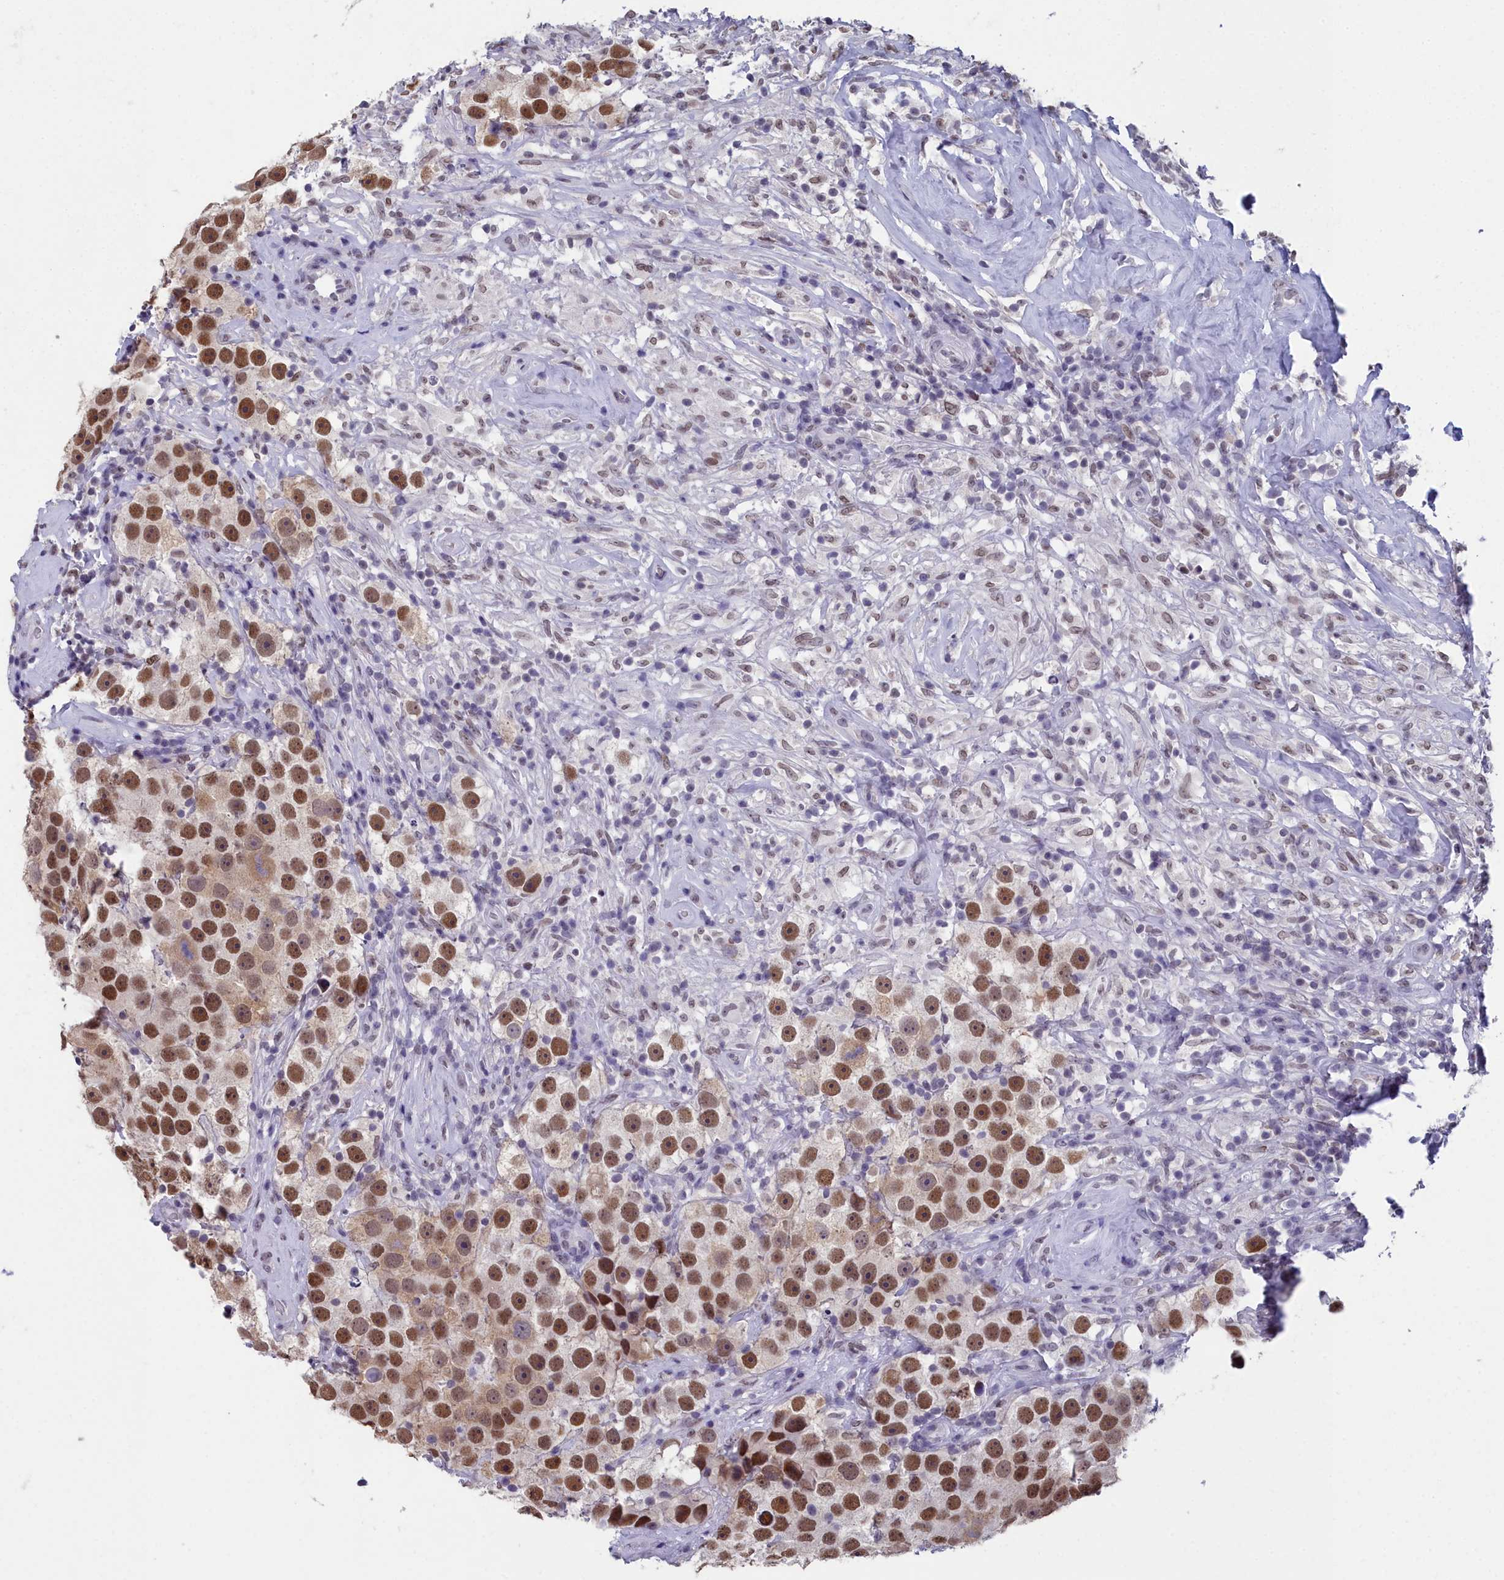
{"staining": {"intensity": "strong", "quantity": ">75%", "location": "nuclear"}, "tissue": "testis cancer", "cell_type": "Tumor cells", "image_type": "cancer", "snomed": [{"axis": "morphology", "description": "Seminoma, NOS"}, {"axis": "topography", "description": "Testis"}], "caption": "An IHC histopathology image of neoplastic tissue is shown. Protein staining in brown labels strong nuclear positivity in testis cancer within tumor cells.", "gene": "CCDC97", "patient": {"sex": "male", "age": 49}}